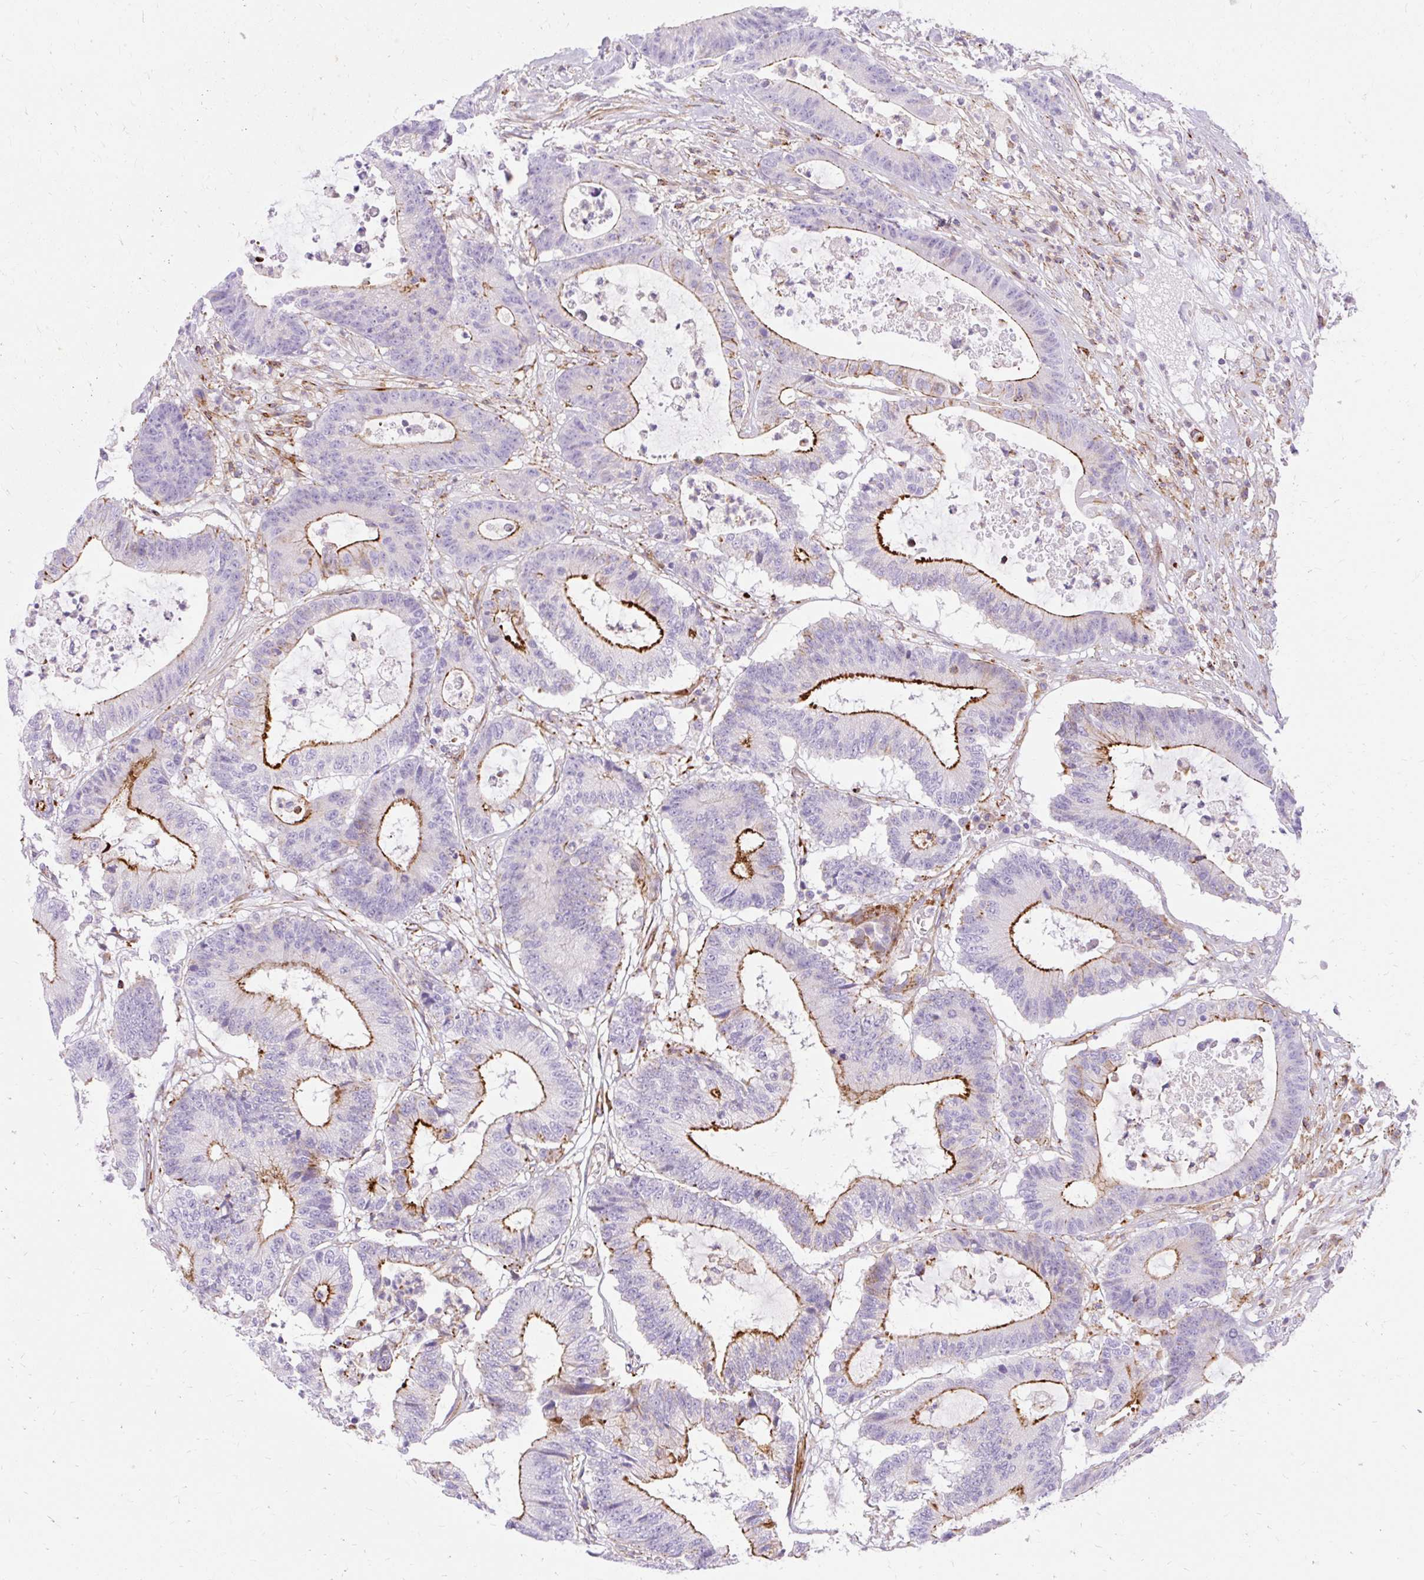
{"staining": {"intensity": "strong", "quantity": "25%-75%", "location": "cytoplasmic/membranous"}, "tissue": "colorectal cancer", "cell_type": "Tumor cells", "image_type": "cancer", "snomed": [{"axis": "morphology", "description": "Adenocarcinoma, NOS"}, {"axis": "topography", "description": "Colon"}], "caption": "A high-resolution micrograph shows immunohistochemistry (IHC) staining of adenocarcinoma (colorectal), which shows strong cytoplasmic/membranous staining in about 25%-75% of tumor cells.", "gene": "CORO7-PAM16", "patient": {"sex": "female", "age": 84}}